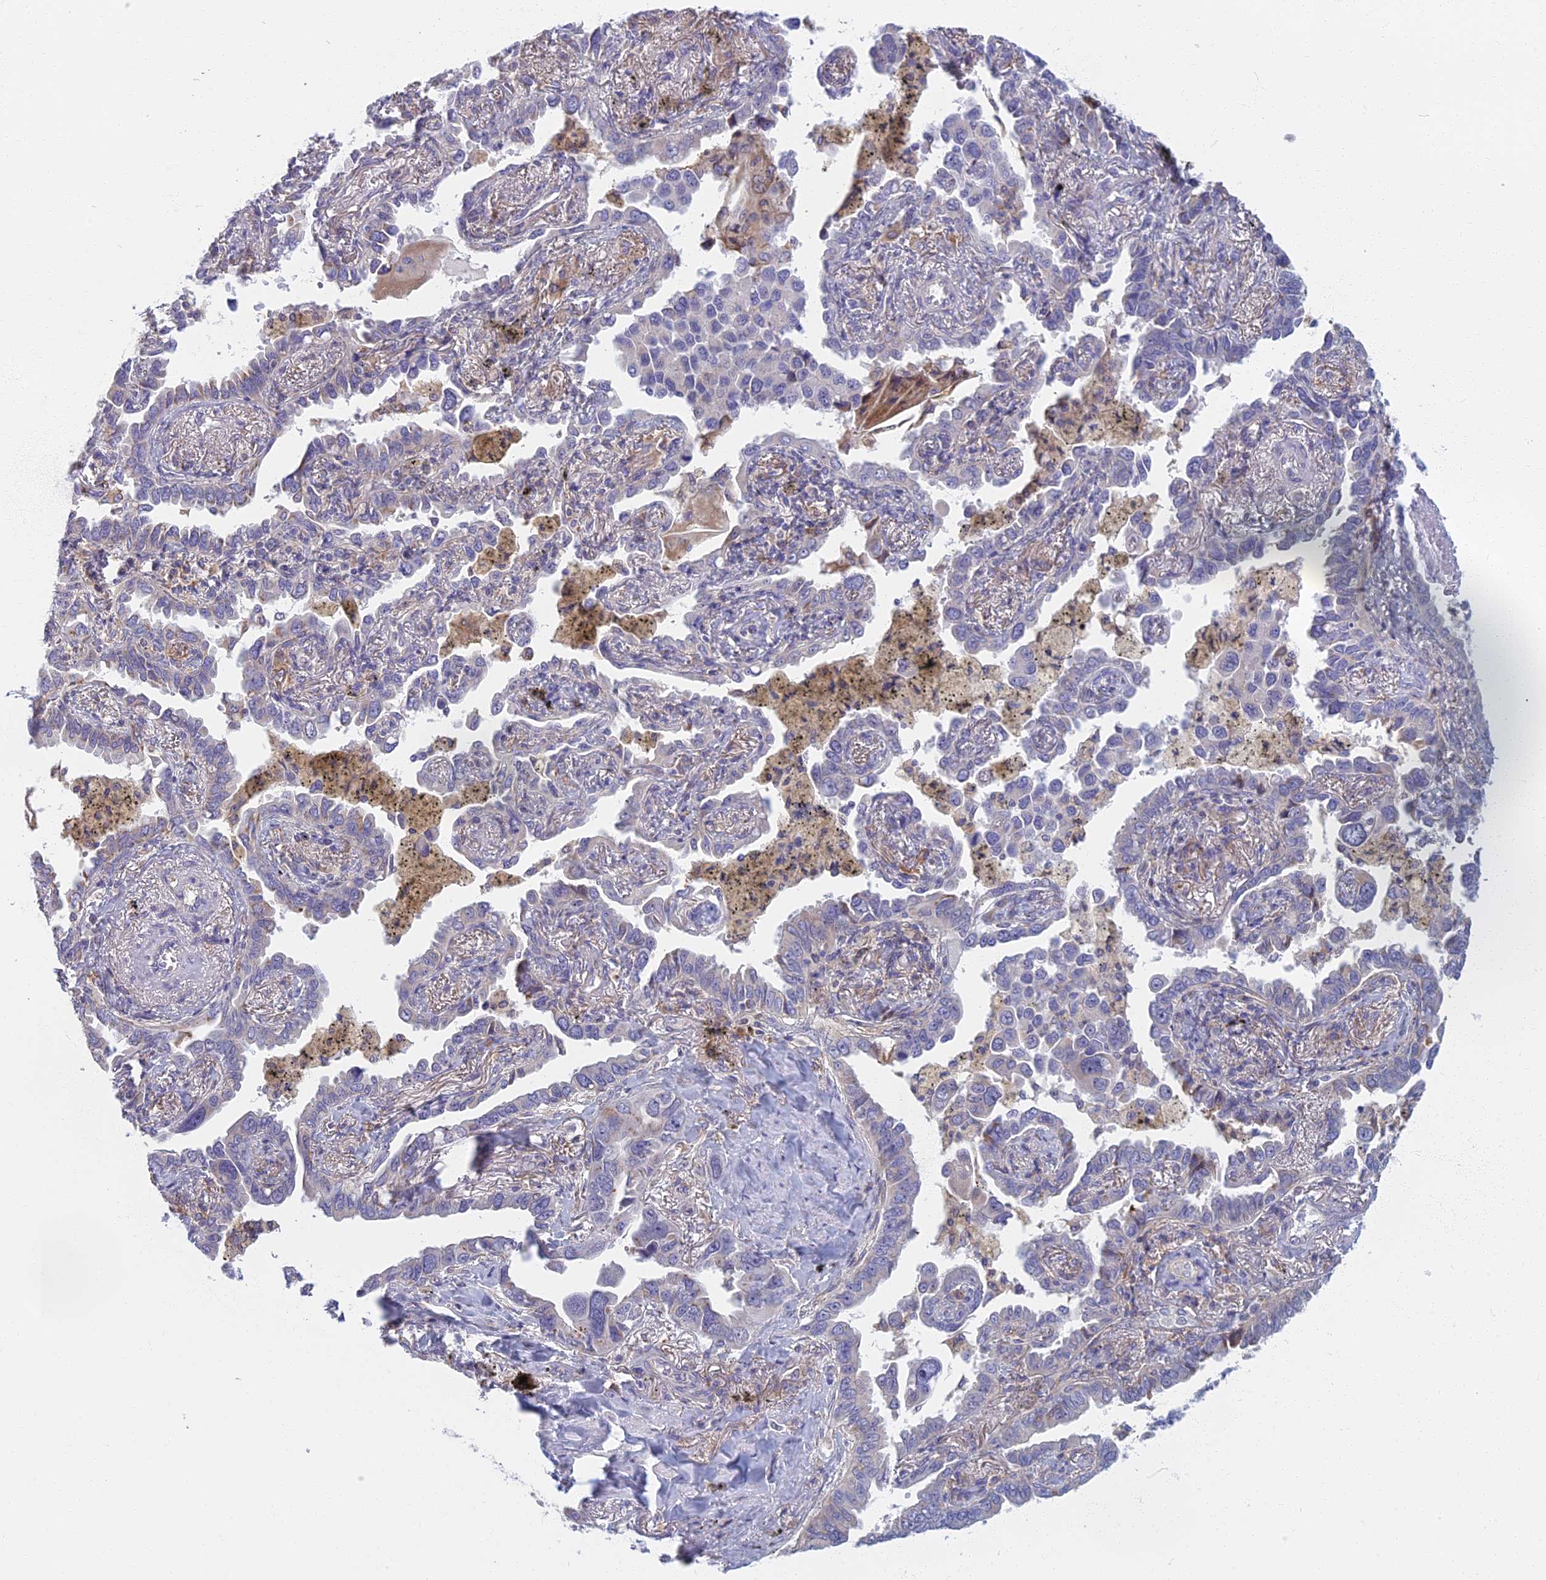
{"staining": {"intensity": "negative", "quantity": "none", "location": "none"}, "tissue": "lung cancer", "cell_type": "Tumor cells", "image_type": "cancer", "snomed": [{"axis": "morphology", "description": "Adenocarcinoma, NOS"}, {"axis": "topography", "description": "Lung"}], "caption": "An image of human lung cancer (adenocarcinoma) is negative for staining in tumor cells.", "gene": "DDX51", "patient": {"sex": "male", "age": 67}}